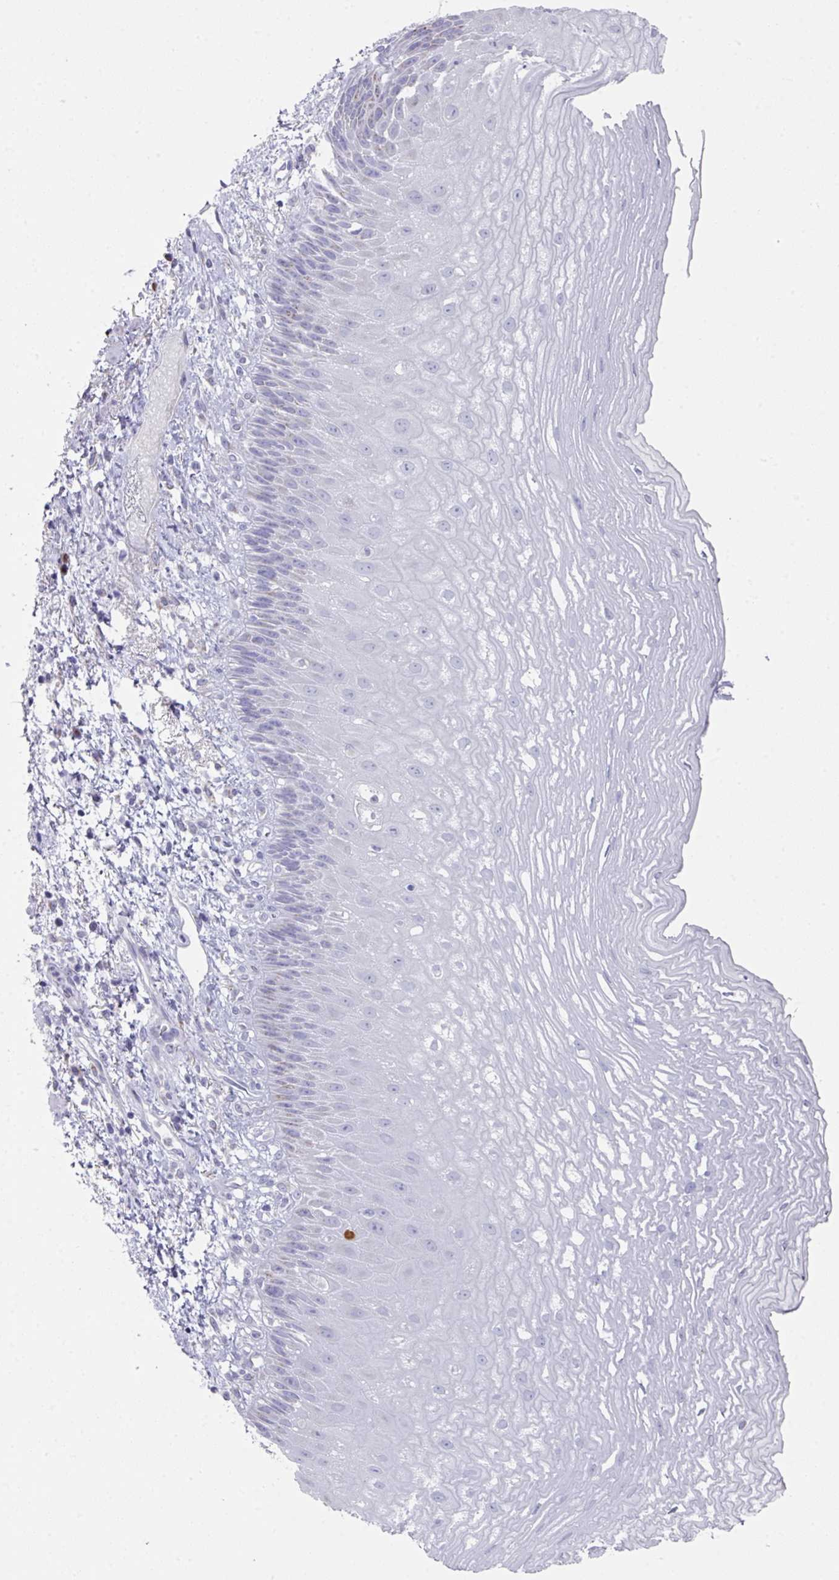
{"staining": {"intensity": "negative", "quantity": "none", "location": "none"}, "tissue": "esophagus", "cell_type": "Squamous epithelial cells", "image_type": "normal", "snomed": [{"axis": "morphology", "description": "Normal tissue, NOS"}, {"axis": "topography", "description": "Esophagus"}], "caption": "High power microscopy micrograph of an immunohistochemistry (IHC) micrograph of unremarkable esophagus, revealing no significant positivity in squamous epithelial cells.", "gene": "VKORC1L1", "patient": {"sex": "male", "age": 60}}